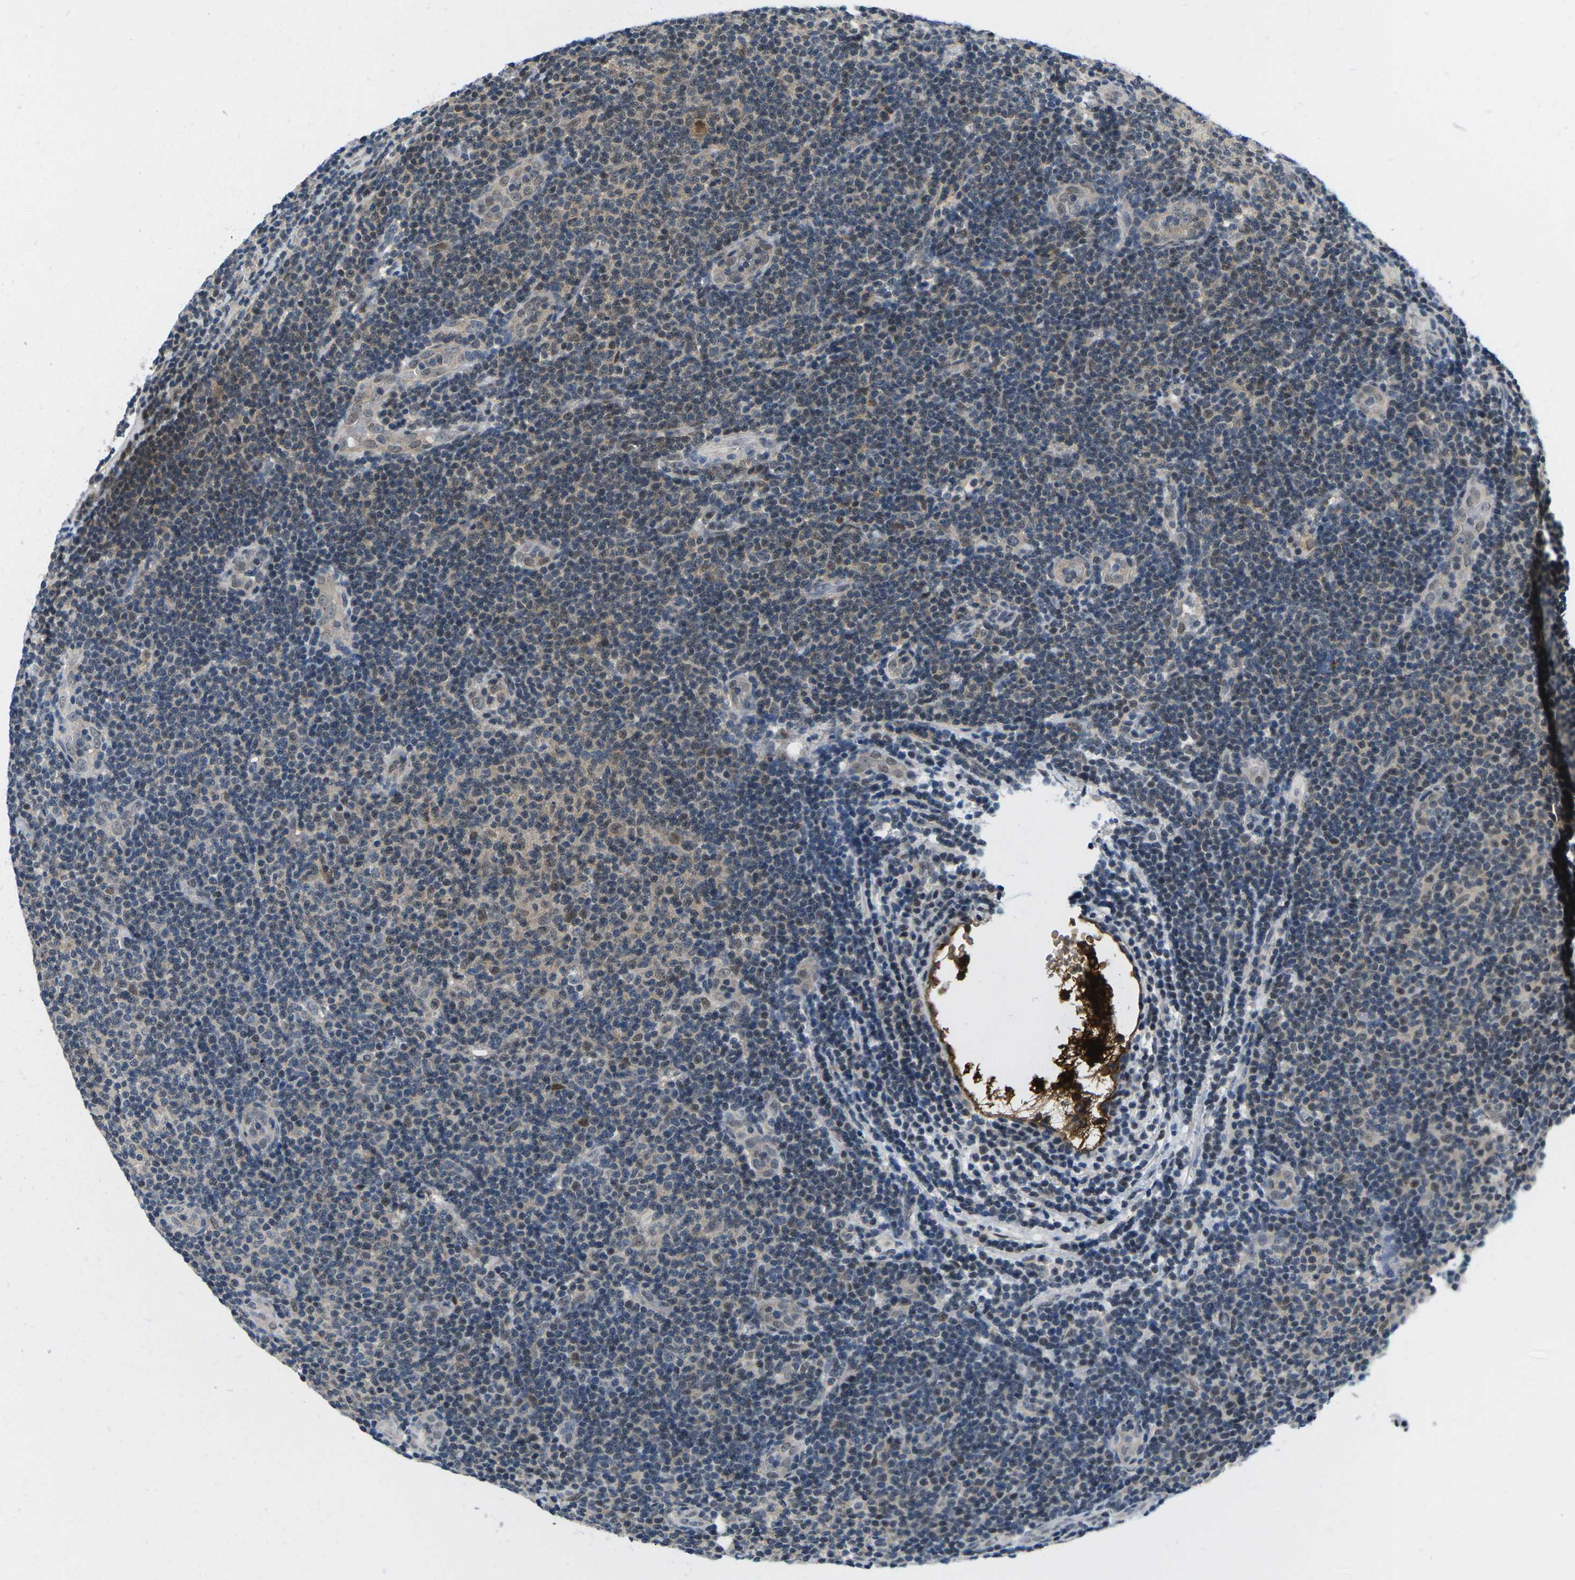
{"staining": {"intensity": "moderate", "quantity": "25%-75%", "location": "nuclear"}, "tissue": "lymphoma", "cell_type": "Tumor cells", "image_type": "cancer", "snomed": [{"axis": "morphology", "description": "Malignant lymphoma, non-Hodgkin's type, Low grade"}, {"axis": "topography", "description": "Lymph node"}], "caption": "A micrograph showing moderate nuclear staining in approximately 25%-75% of tumor cells in lymphoma, as visualized by brown immunohistochemical staining.", "gene": "UBA7", "patient": {"sex": "male", "age": 83}}